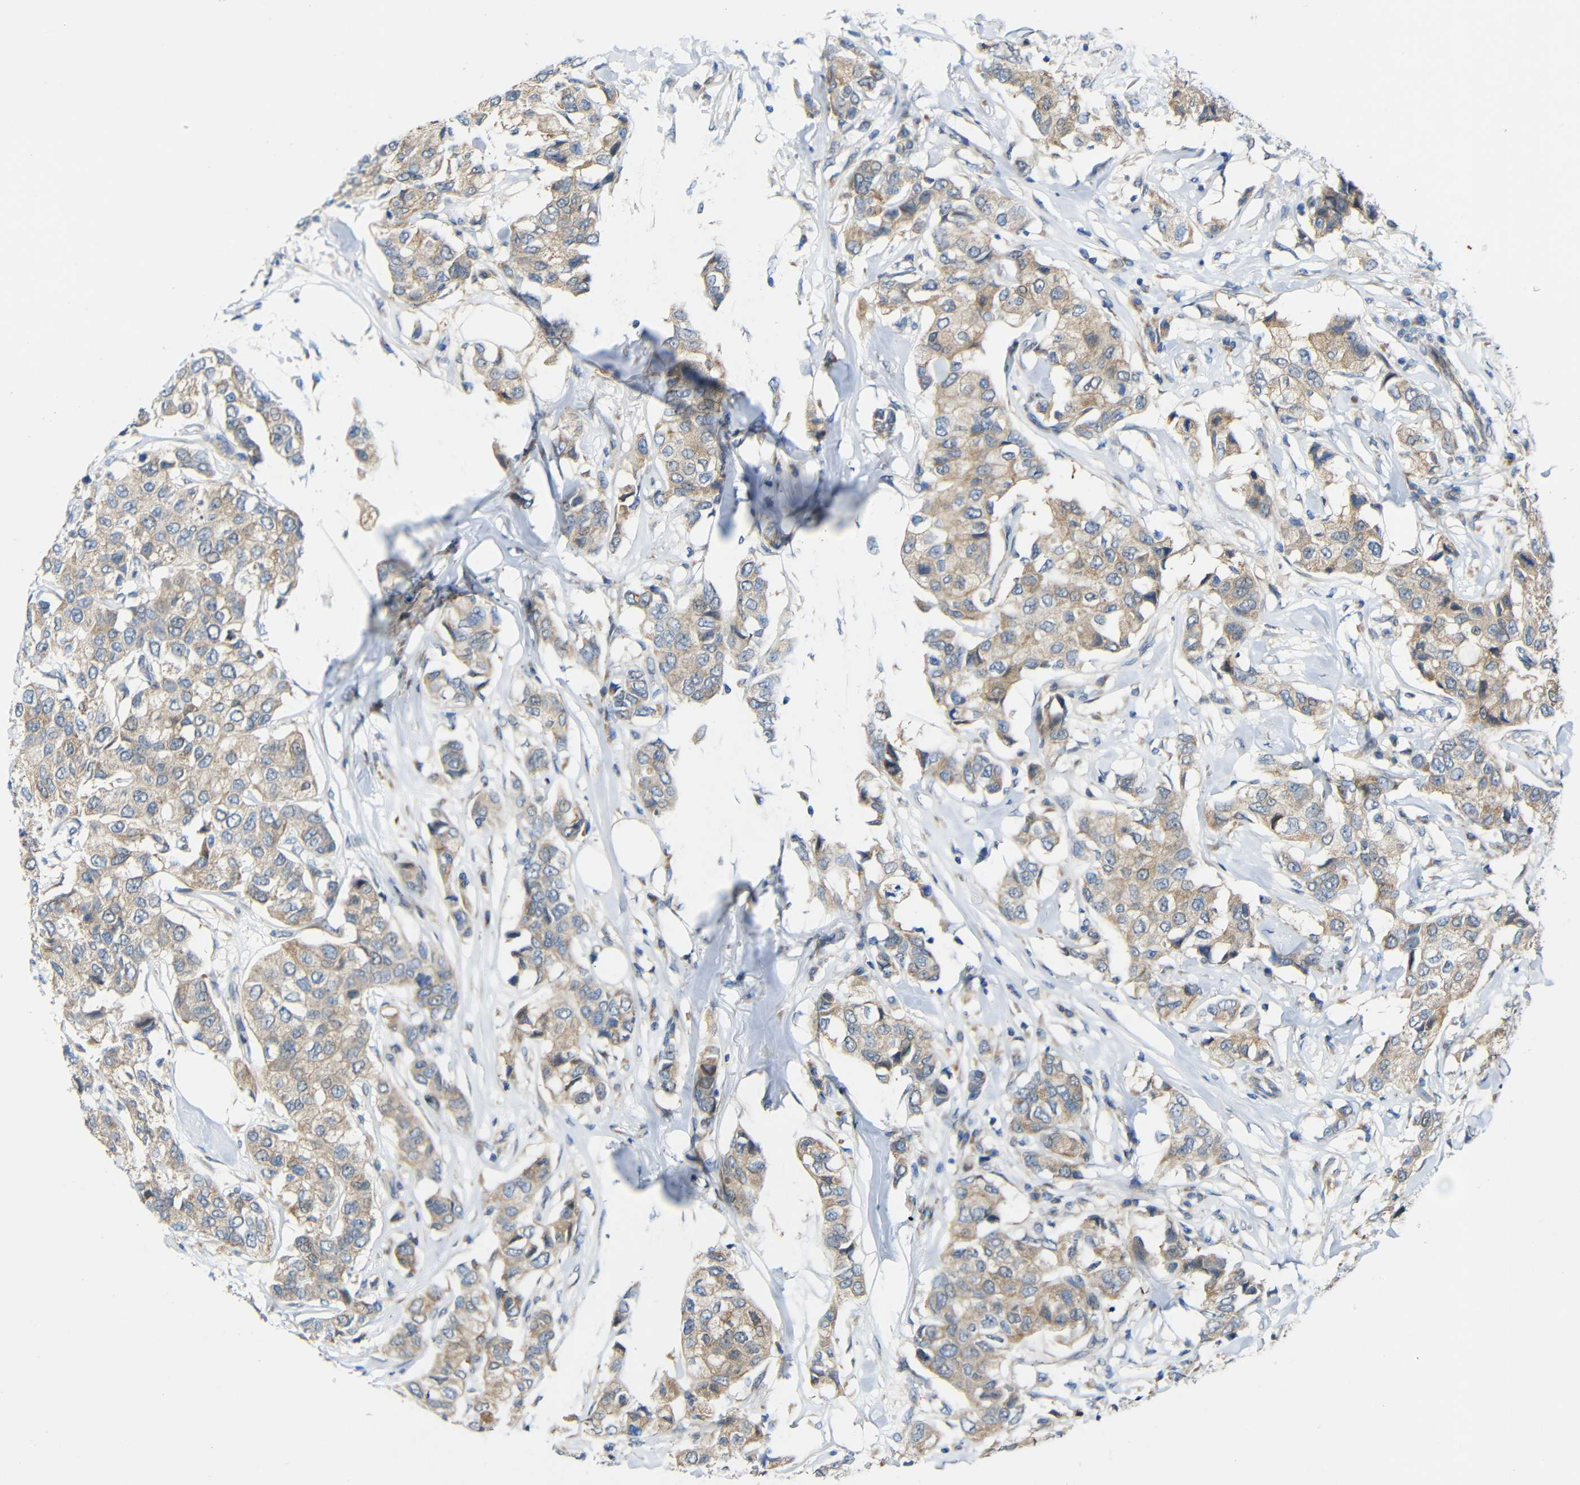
{"staining": {"intensity": "weak", "quantity": ">75%", "location": "cytoplasmic/membranous"}, "tissue": "breast cancer", "cell_type": "Tumor cells", "image_type": "cancer", "snomed": [{"axis": "morphology", "description": "Duct carcinoma"}, {"axis": "topography", "description": "Breast"}], "caption": "Breast cancer stained for a protein reveals weak cytoplasmic/membranous positivity in tumor cells. Using DAB (3,3'-diaminobenzidine) (brown) and hematoxylin (blue) stains, captured at high magnification using brightfield microscopy.", "gene": "TMEM25", "patient": {"sex": "female", "age": 80}}